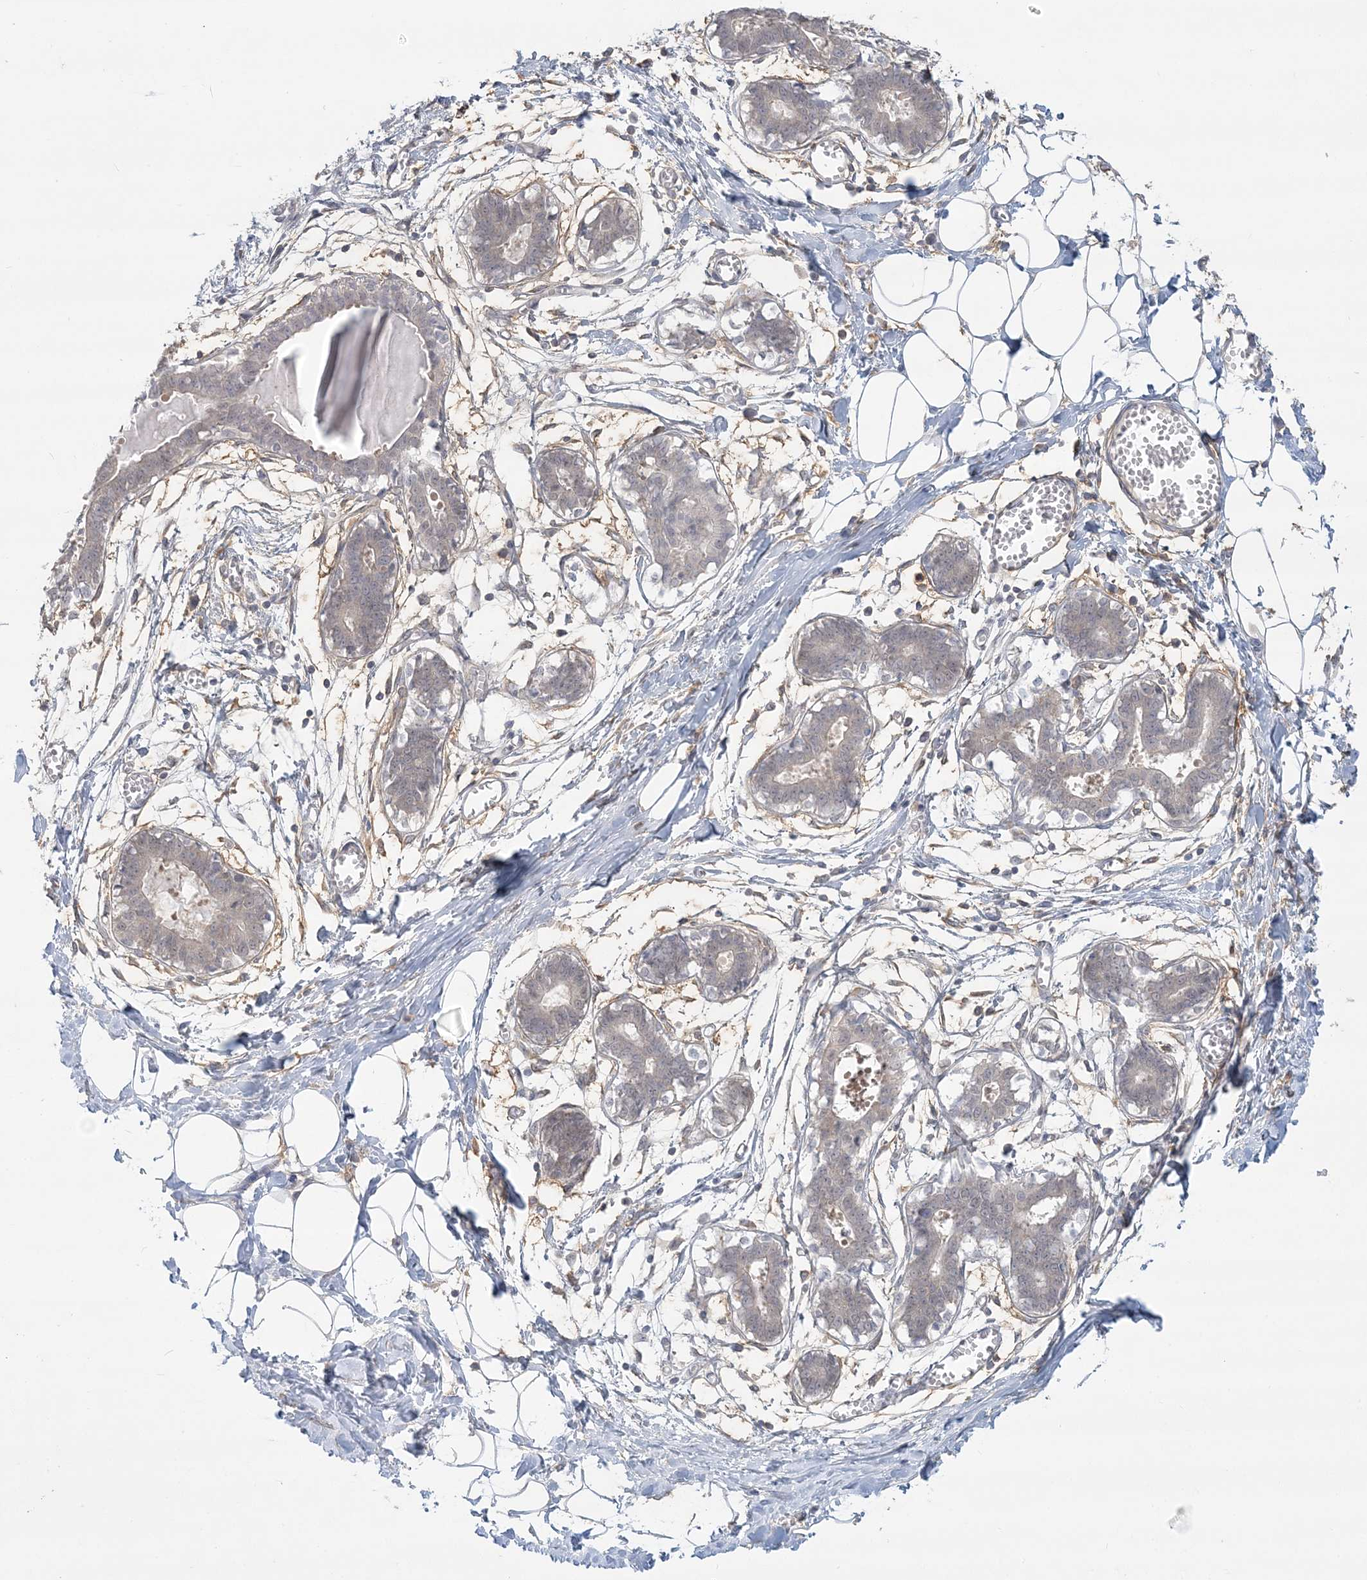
{"staining": {"intensity": "negative", "quantity": "none", "location": "none"}, "tissue": "breast", "cell_type": "Adipocytes", "image_type": "normal", "snomed": [{"axis": "morphology", "description": "Normal tissue, NOS"}, {"axis": "topography", "description": "Breast"}], "caption": "The IHC image has no significant staining in adipocytes of breast.", "gene": "ANKS1A", "patient": {"sex": "female", "age": 27}}